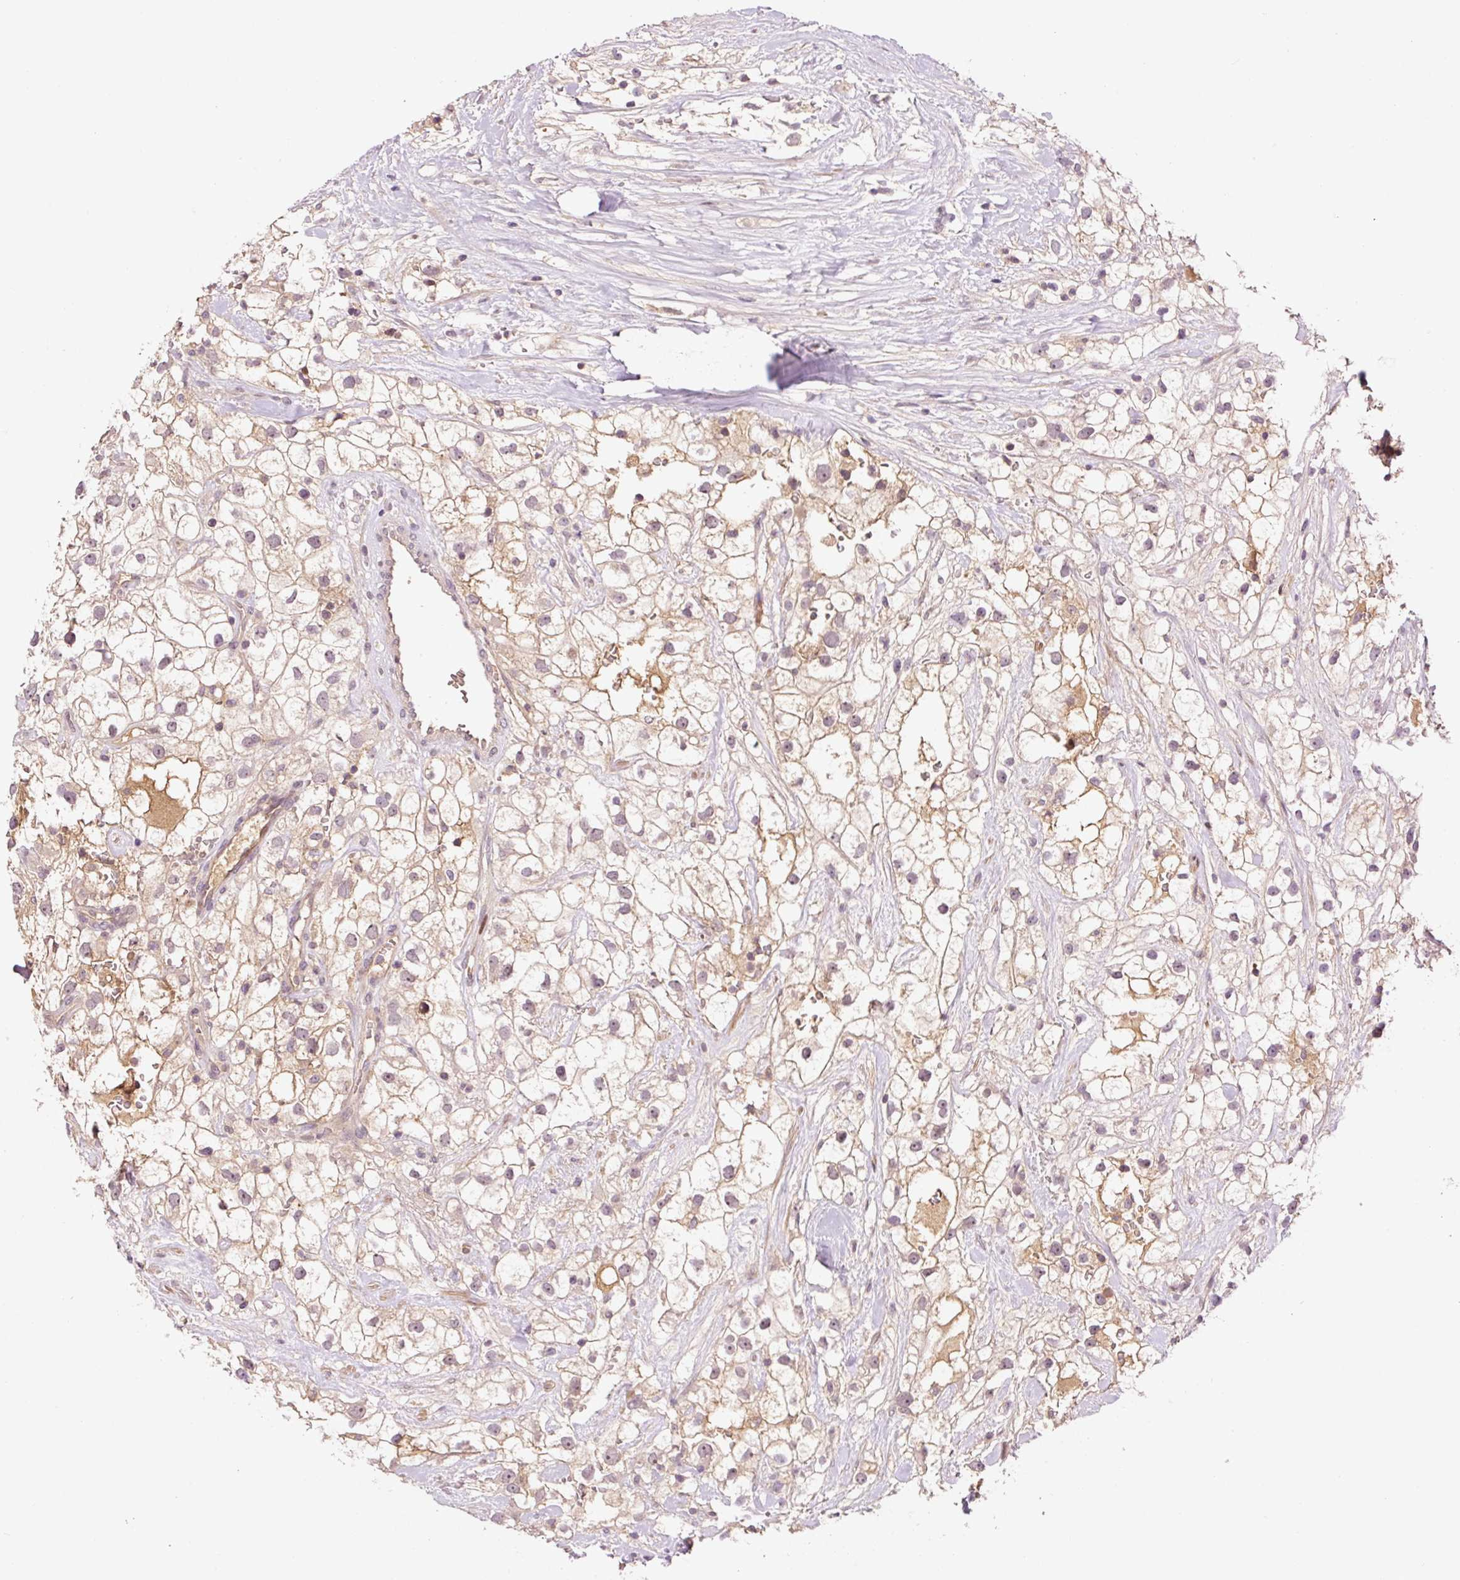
{"staining": {"intensity": "weak", "quantity": ">75%", "location": "cytoplasmic/membranous"}, "tissue": "renal cancer", "cell_type": "Tumor cells", "image_type": "cancer", "snomed": [{"axis": "morphology", "description": "Adenocarcinoma, NOS"}, {"axis": "topography", "description": "Kidney"}], "caption": "Renal adenocarcinoma stained with a protein marker demonstrates weak staining in tumor cells.", "gene": "DPPA4", "patient": {"sex": "male", "age": 59}}